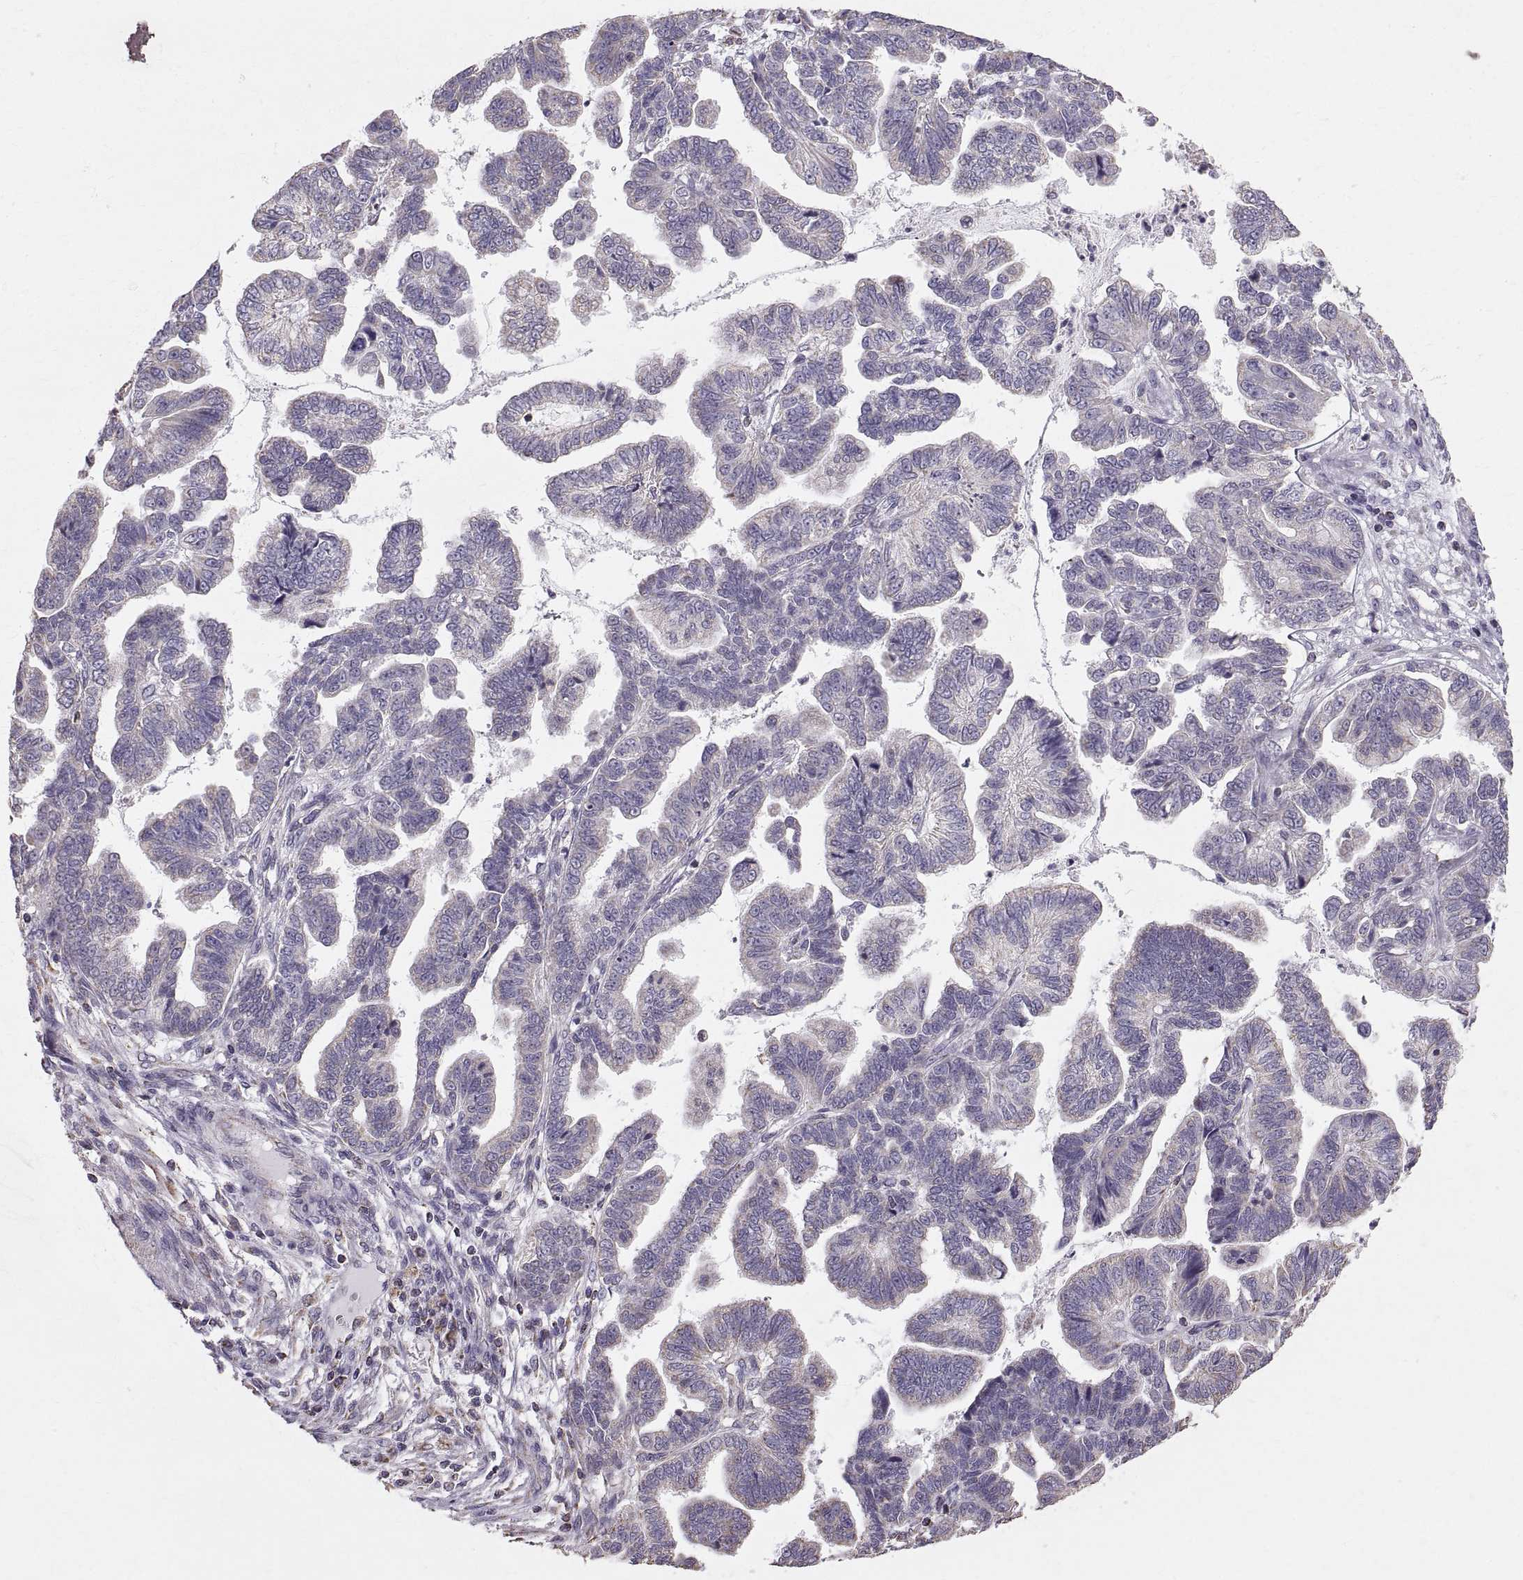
{"staining": {"intensity": "weak", "quantity": "25%-75%", "location": "cytoplasmic/membranous"}, "tissue": "stomach cancer", "cell_type": "Tumor cells", "image_type": "cancer", "snomed": [{"axis": "morphology", "description": "Adenocarcinoma, NOS"}, {"axis": "topography", "description": "Stomach"}], "caption": "Stomach cancer stained for a protein (brown) demonstrates weak cytoplasmic/membranous positive positivity in approximately 25%-75% of tumor cells.", "gene": "STMND1", "patient": {"sex": "male", "age": 83}}